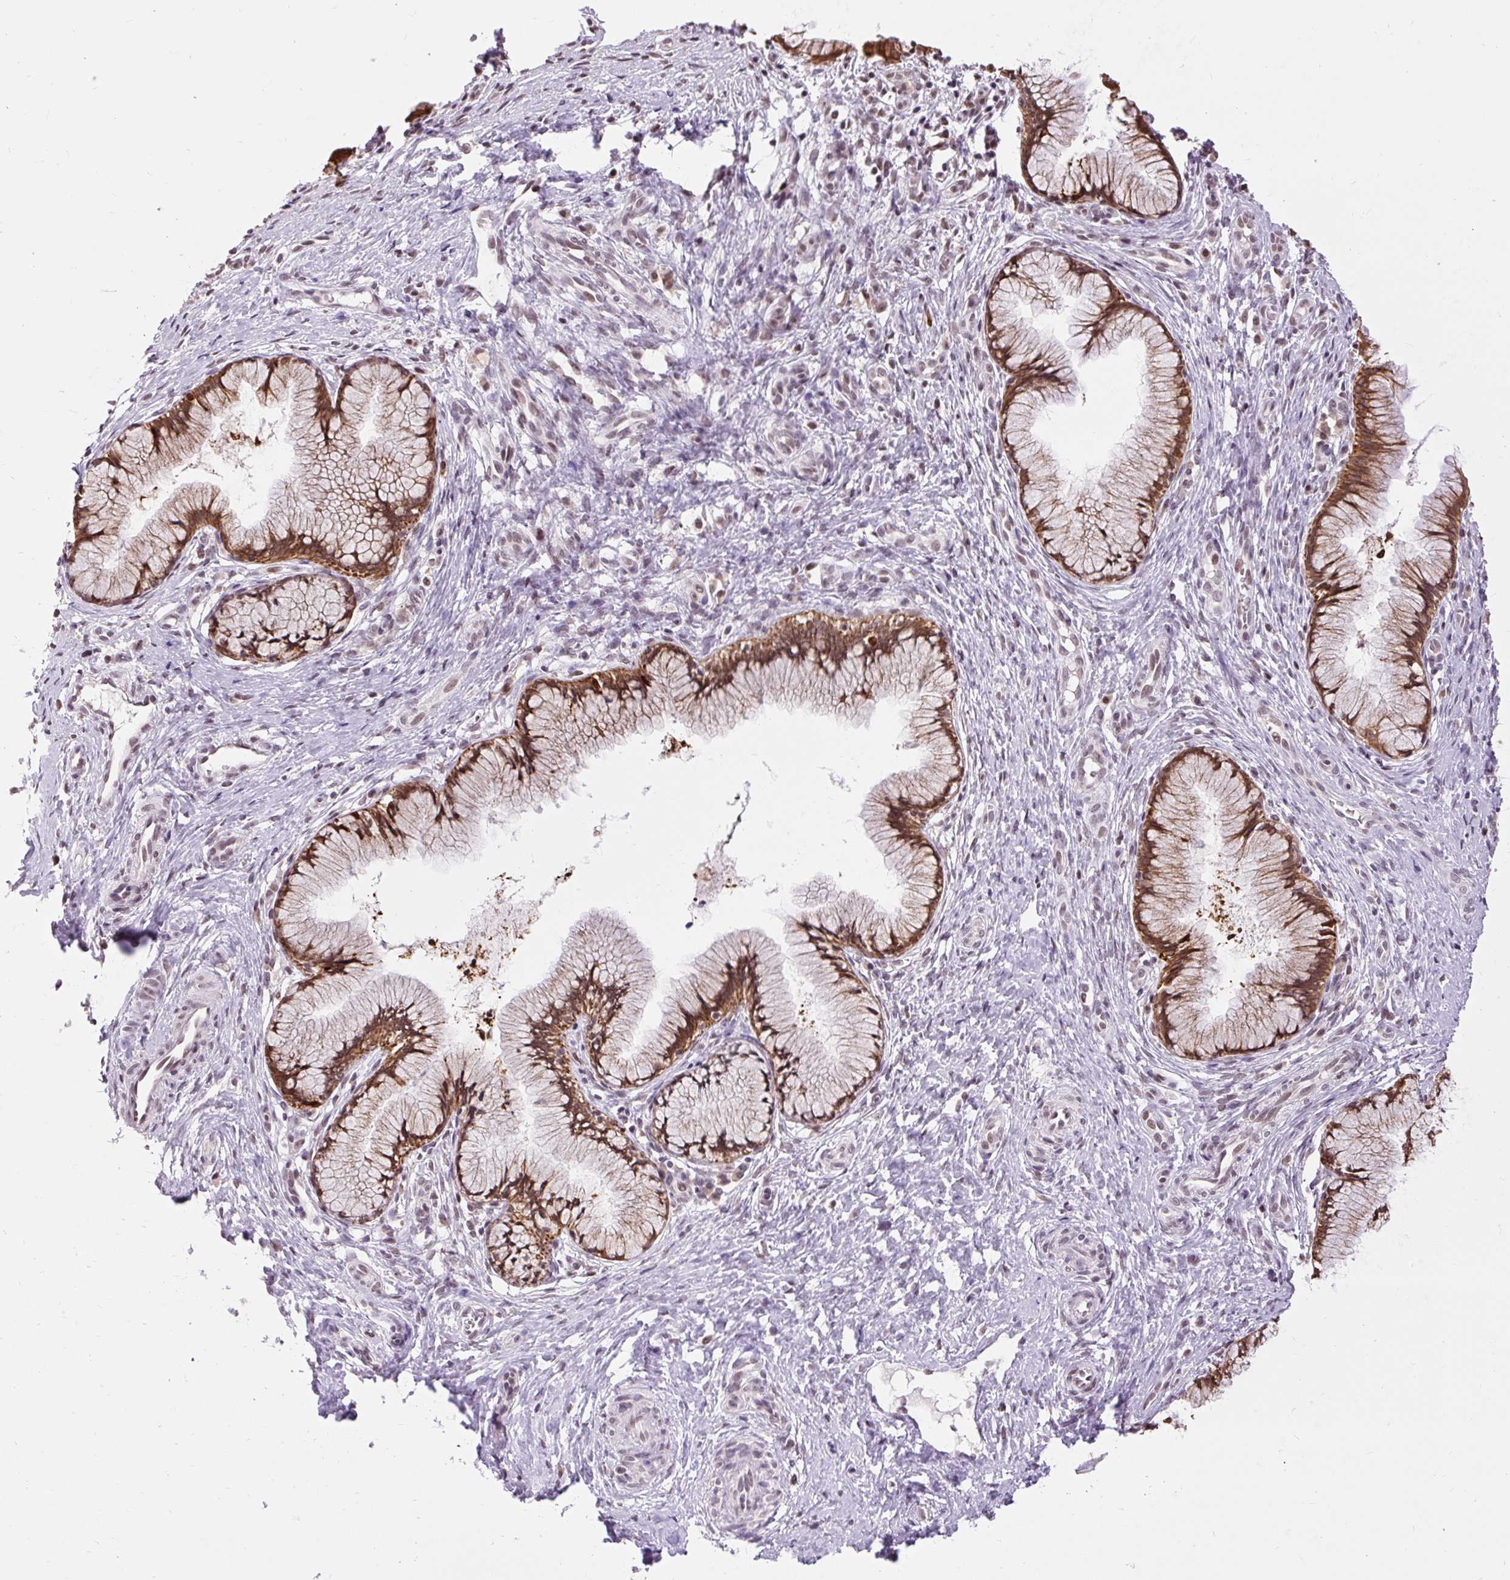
{"staining": {"intensity": "strong", "quantity": ">75%", "location": "cytoplasmic/membranous,nuclear"}, "tissue": "cervix", "cell_type": "Glandular cells", "image_type": "normal", "snomed": [{"axis": "morphology", "description": "Normal tissue, NOS"}, {"axis": "topography", "description": "Cervix"}], "caption": "This photomicrograph demonstrates benign cervix stained with immunohistochemistry to label a protein in brown. The cytoplasmic/membranous,nuclear of glandular cells show strong positivity for the protein. Nuclei are counter-stained blue.", "gene": "ZNF672", "patient": {"sex": "female", "age": 36}}